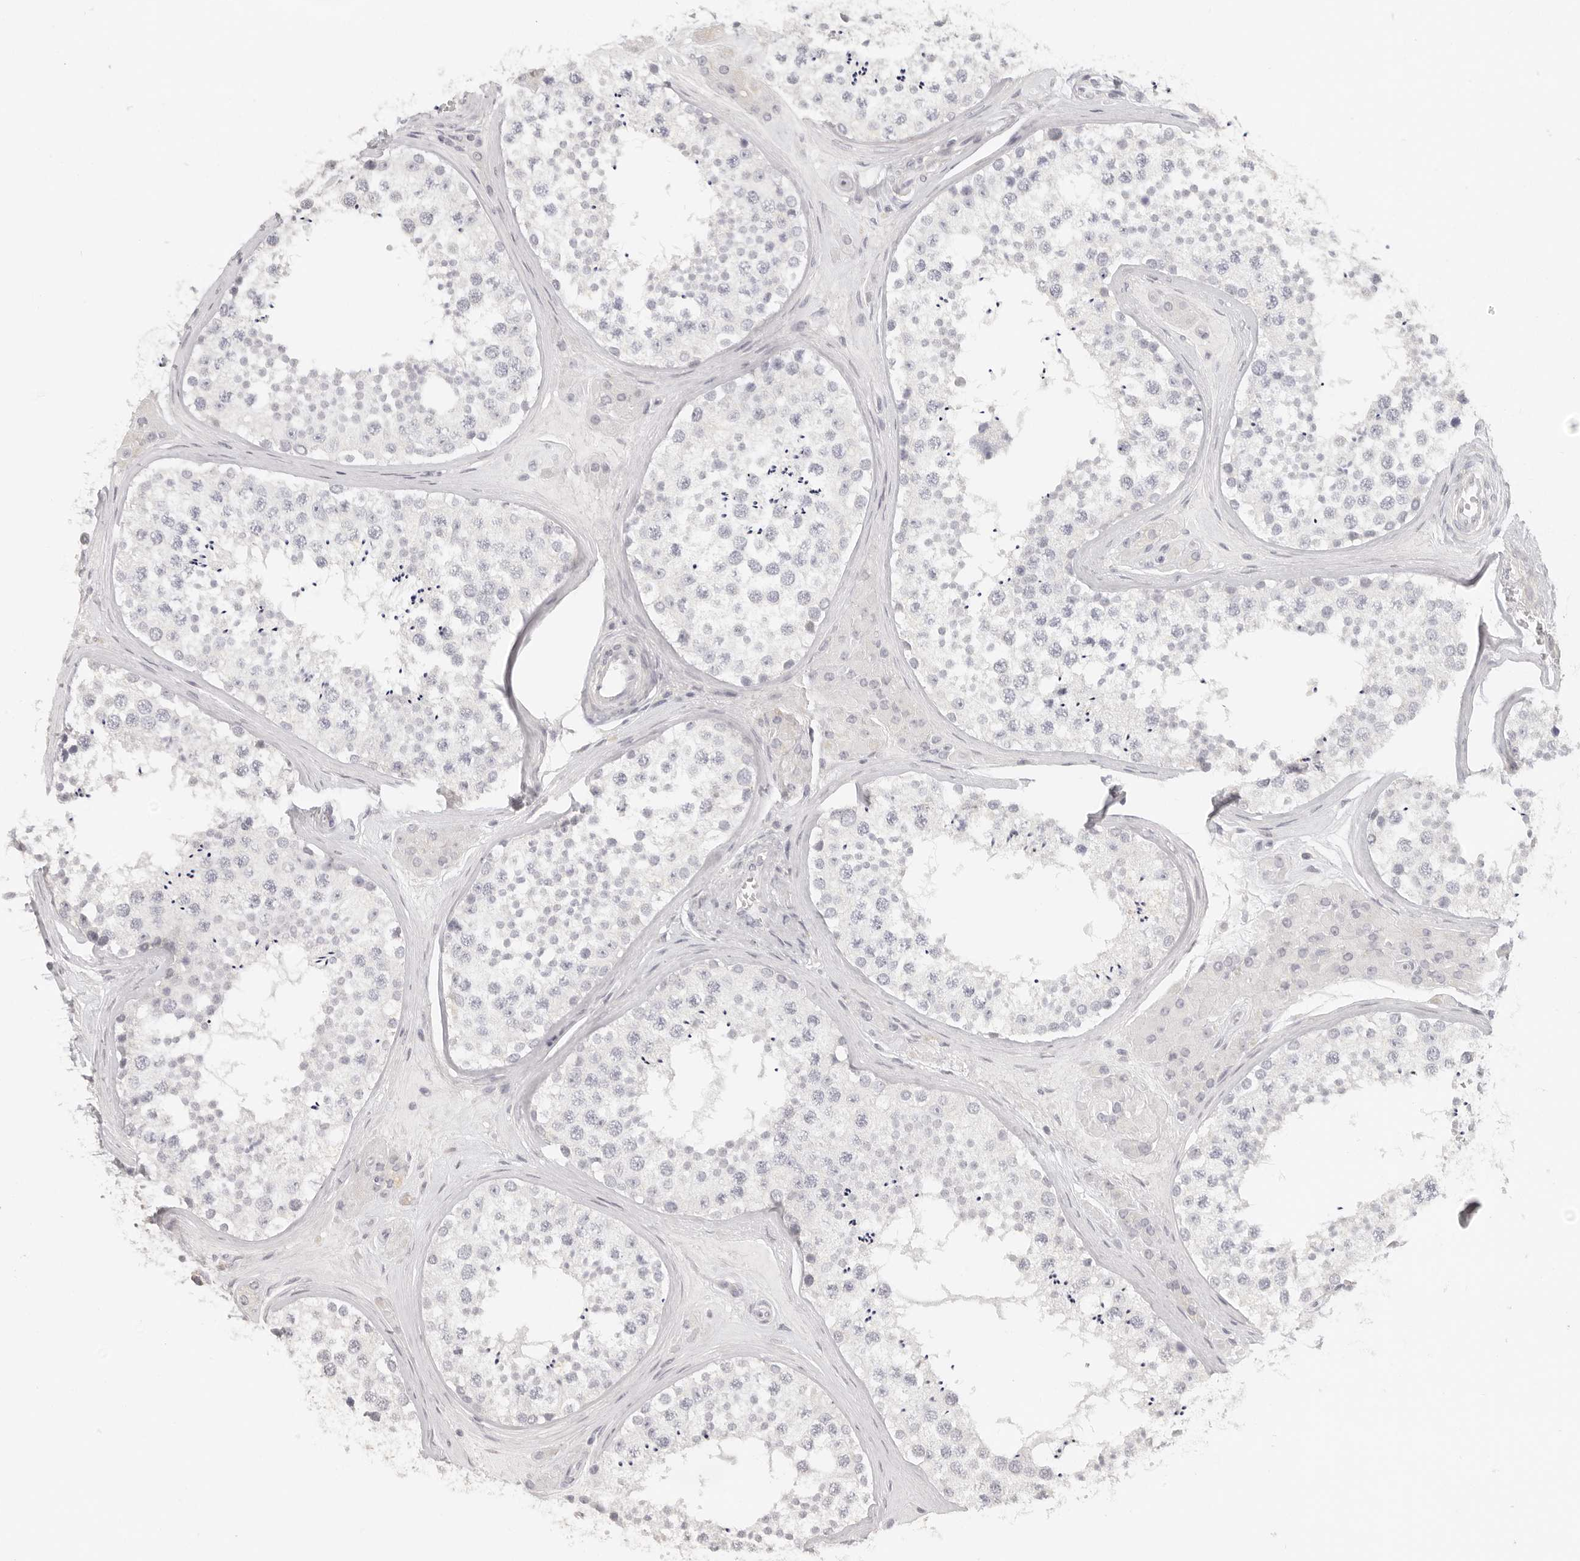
{"staining": {"intensity": "negative", "quantity": "none", "location": "none"}, "tissue": "testis", "cell_type": "Cells in seminiferous ducts", "image_type": "normal", "snomed": [{"axis": "morphology", "description": "Normal tissue, NOS"}, {"axis": "topography", "description": "Testis"}], "caption": "This is an immunohistochemistry (IHC) photomicrograph of normal human testis. There is no staining in cells in seminiferous ducts.", "gene": "RXFP1", "patient": {"sex": "male", "age": 46}}